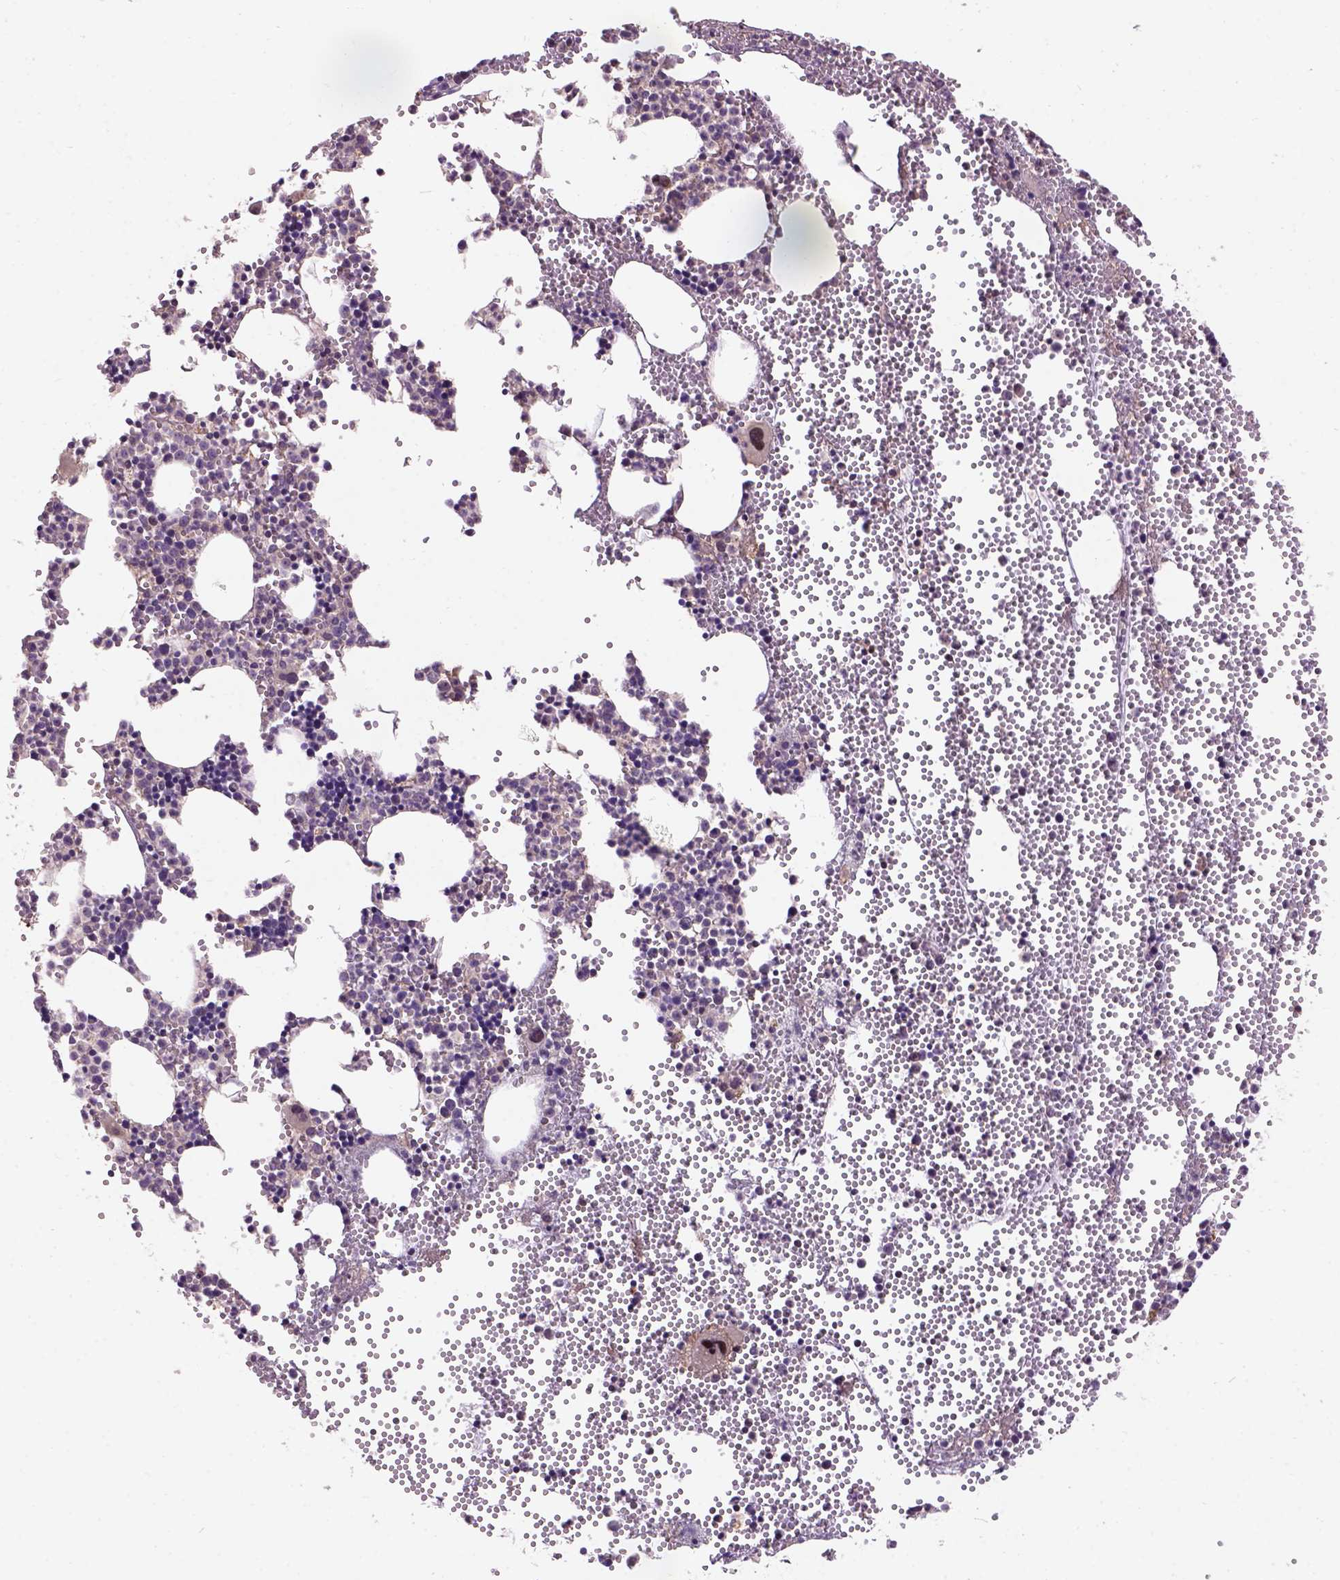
{"staining": {"intensity": "moderate", "quantity": "<25%", "location": "cytoplasmic/membranous"}, "tissue": "bone marrow", "cell_type": "Hematopoietic cells", "image_type": "normal", "snomed": [{"axis": "morphology", "description": "Normal tissue, NOS"}, {"axis": "topography", "description": "Bone marrow"}], "caption": "Immunohistochemical staining of benign bone marrow exhibits <25% levels of moderate cytoplasmic/membranous protein staining in approximately <25% of hematopoietic cells. (DAB (3,3'-diaminobenzidine) = brown stain, brightfield microscopy at high magnification).", "gene": "KBTBD8", "patient": {"sex": "male", "age": 89}}